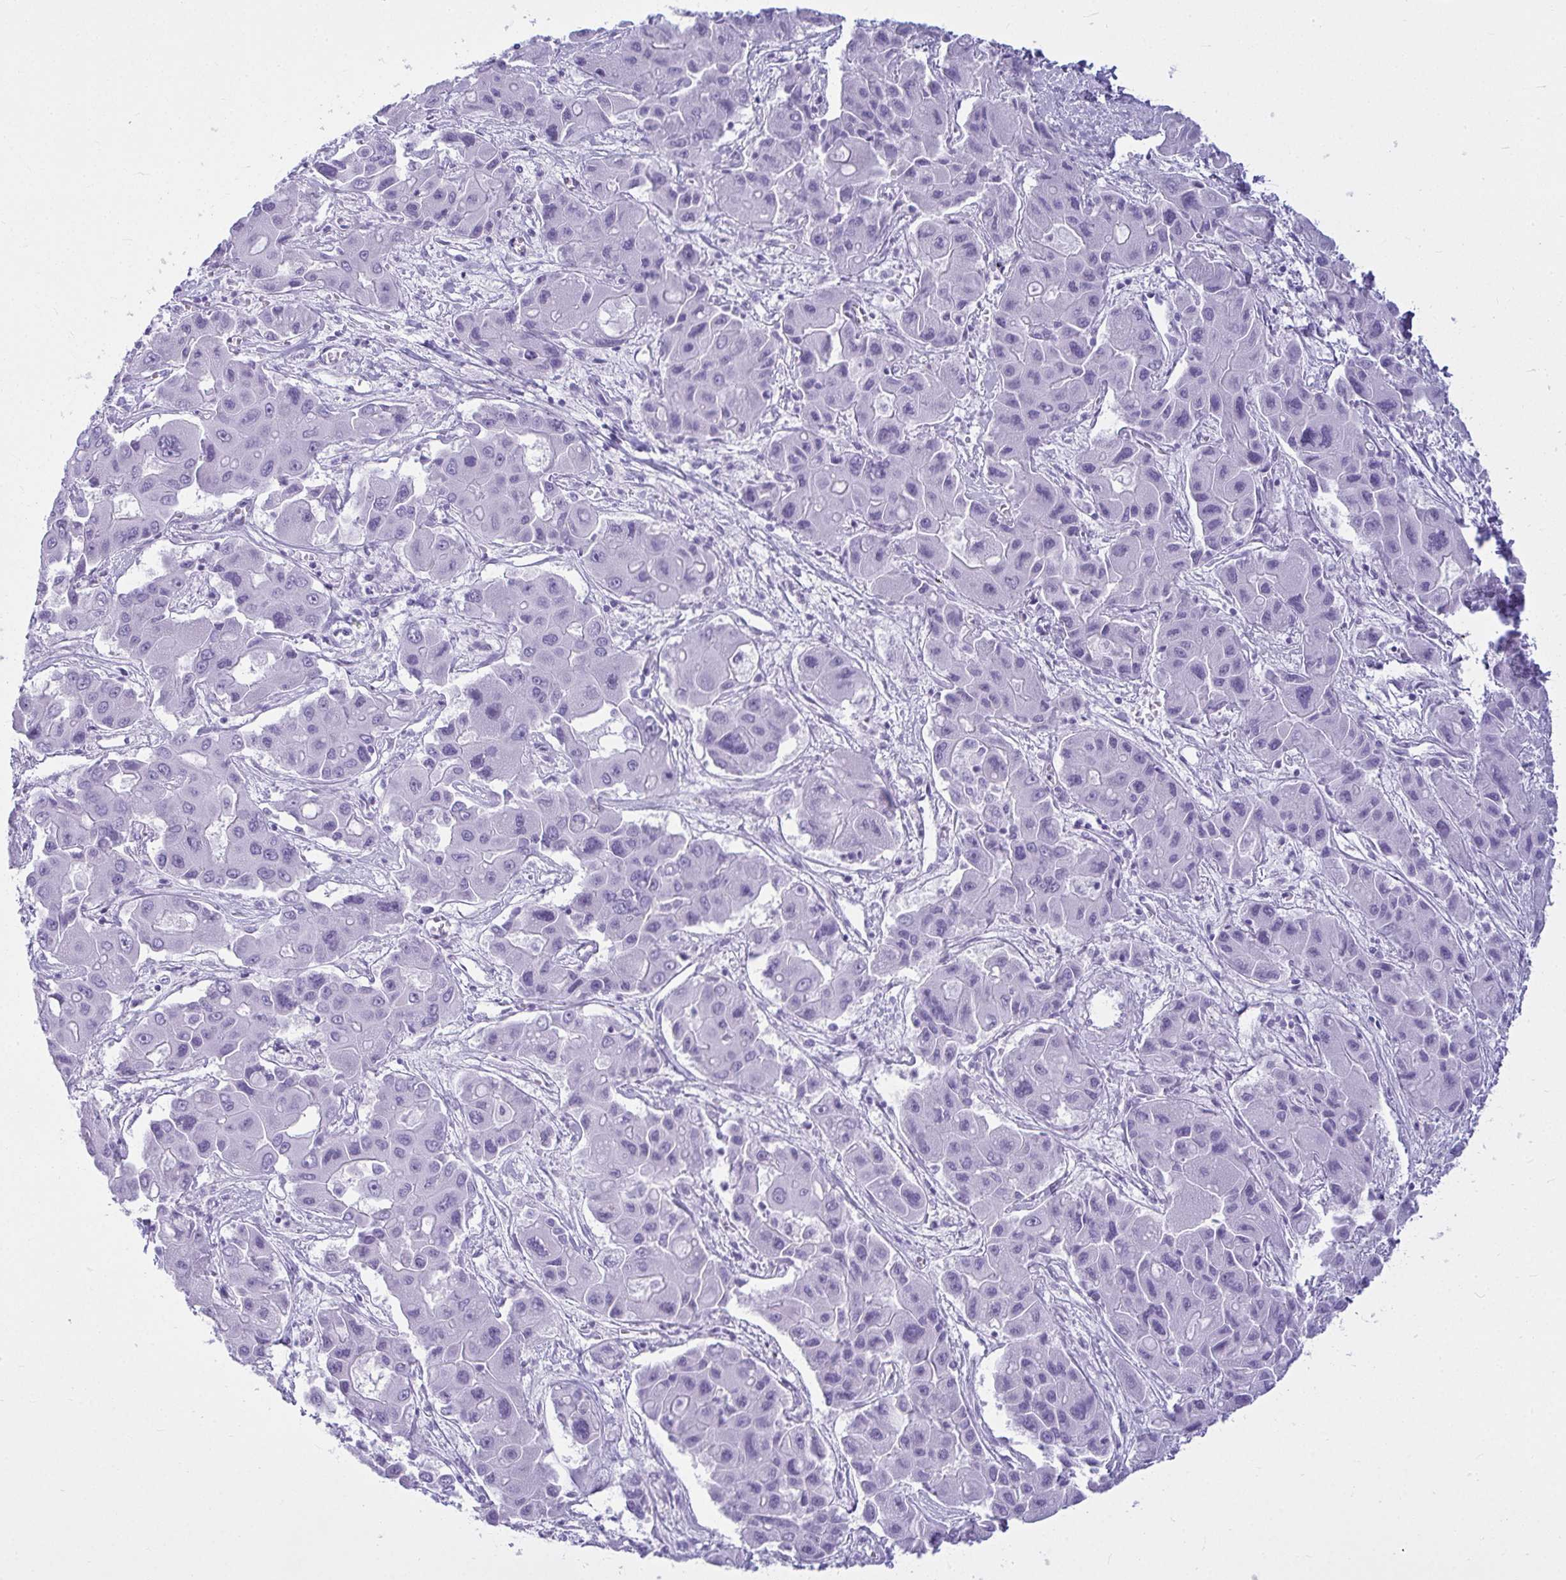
{"staining": {"intensity": "negative", "quantity": "none", "location": "none"}, "tissue": "liver cancer", "cell_type": "Tumor cells", "image_type": "cancer", "snomed": [{"axis": "morphology", "description": "Cholangiocarcinoma"}, {"axis": "topography", "description": "Liver"}], "caption": "Tumor cells are negative for brown protein staining in liver cancer (cholangiocarcinoma).", "gene": "CLGN", "patient": {"sex": "male", "age": 67}}